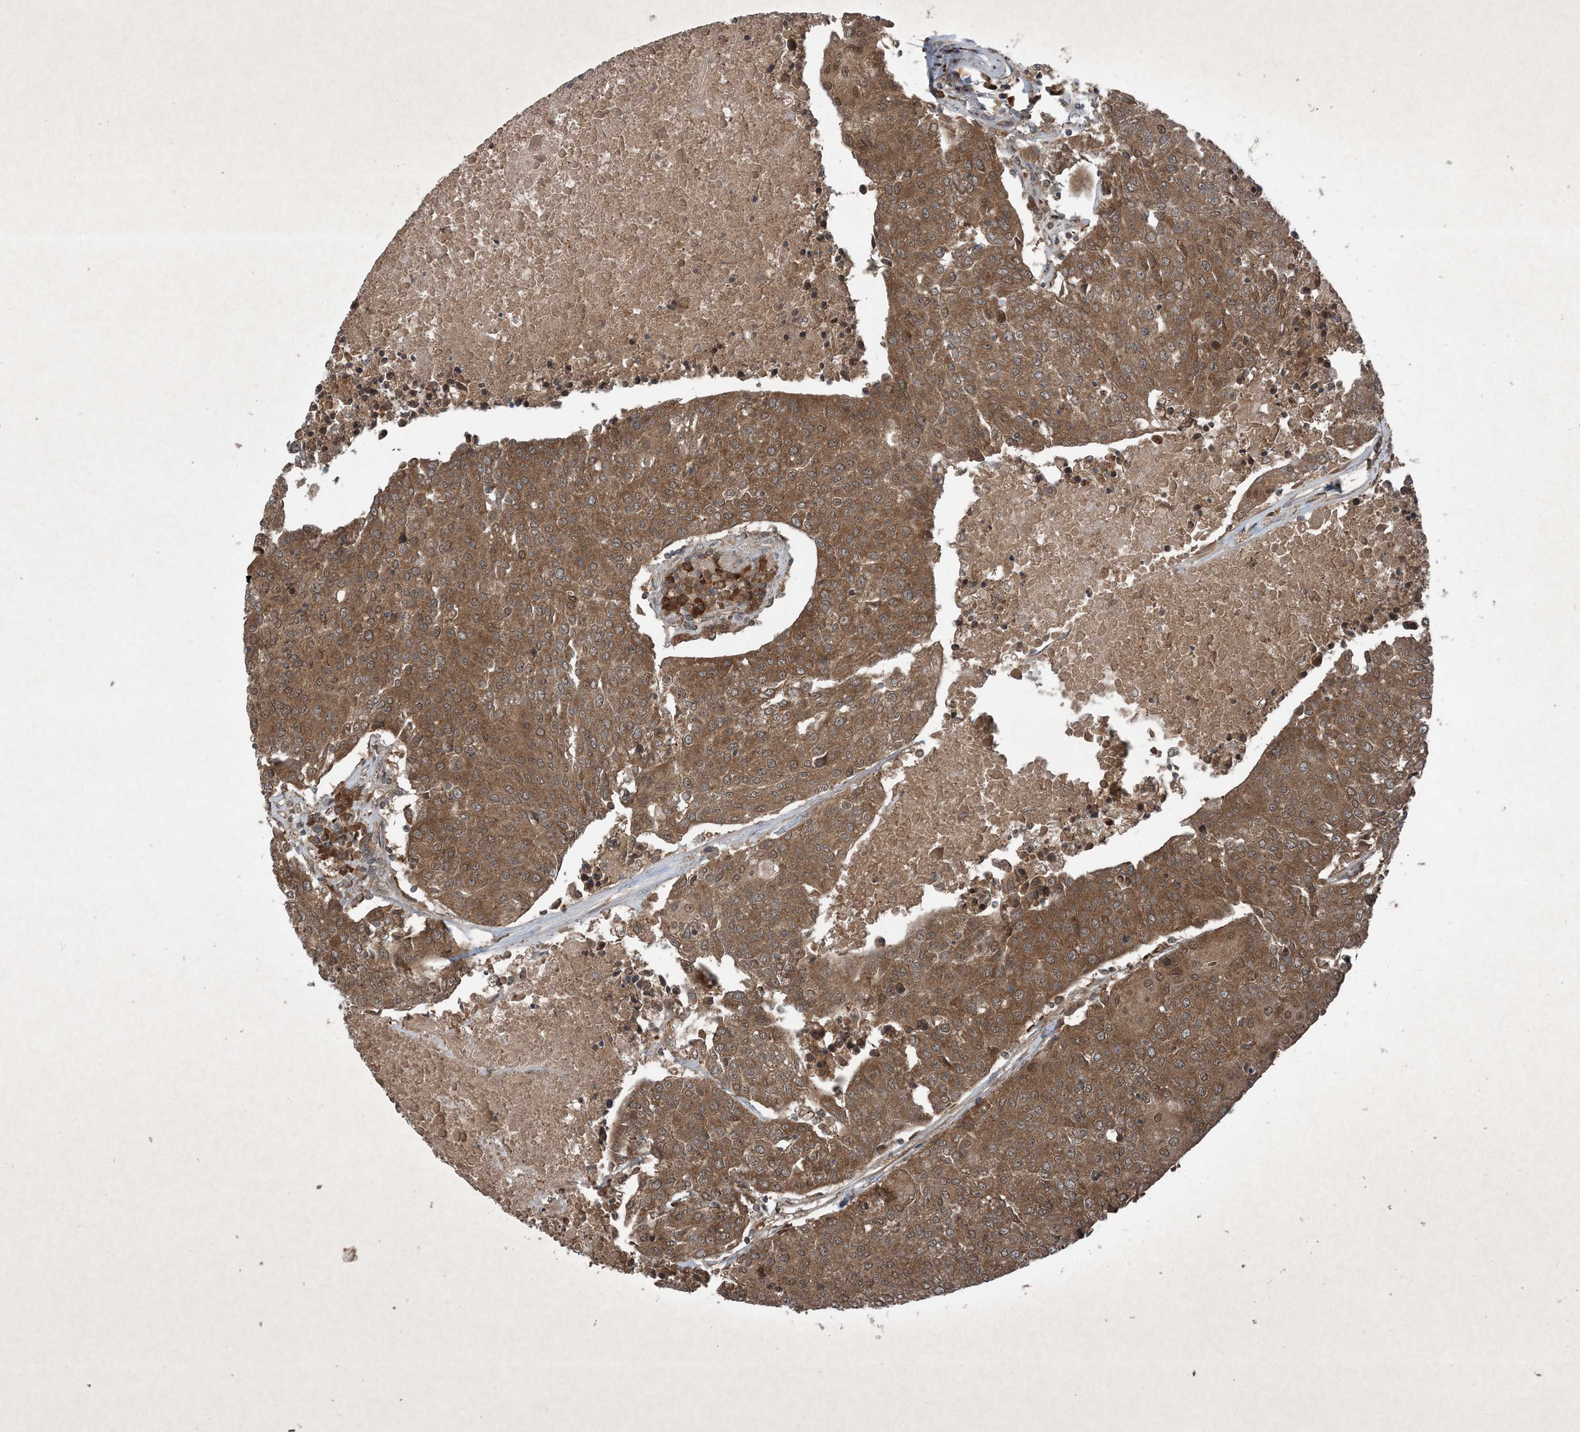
{"staining": {"intensity": "moderate", "quantity": ">75%", "location": "cytoplasmic/membranous"}, "tissue": "urothelial cancer", "cell_type": "Tumor cells", "image_type": "cancer", "snomed": [{"axis": "morphology", "description": "Urothelial carcinoma, High grade"}, {"axis": "topography", "description": "Urinary bladder"}], "caption": "This image reveals immunohistochemistry (IHC) staining of urothelial cancer, with medium moderate cytoplasmic/membranous expression in about >75% of tumor cells.", "gene": "GNG5", "patient": {"sex": "female", "age": 85}}